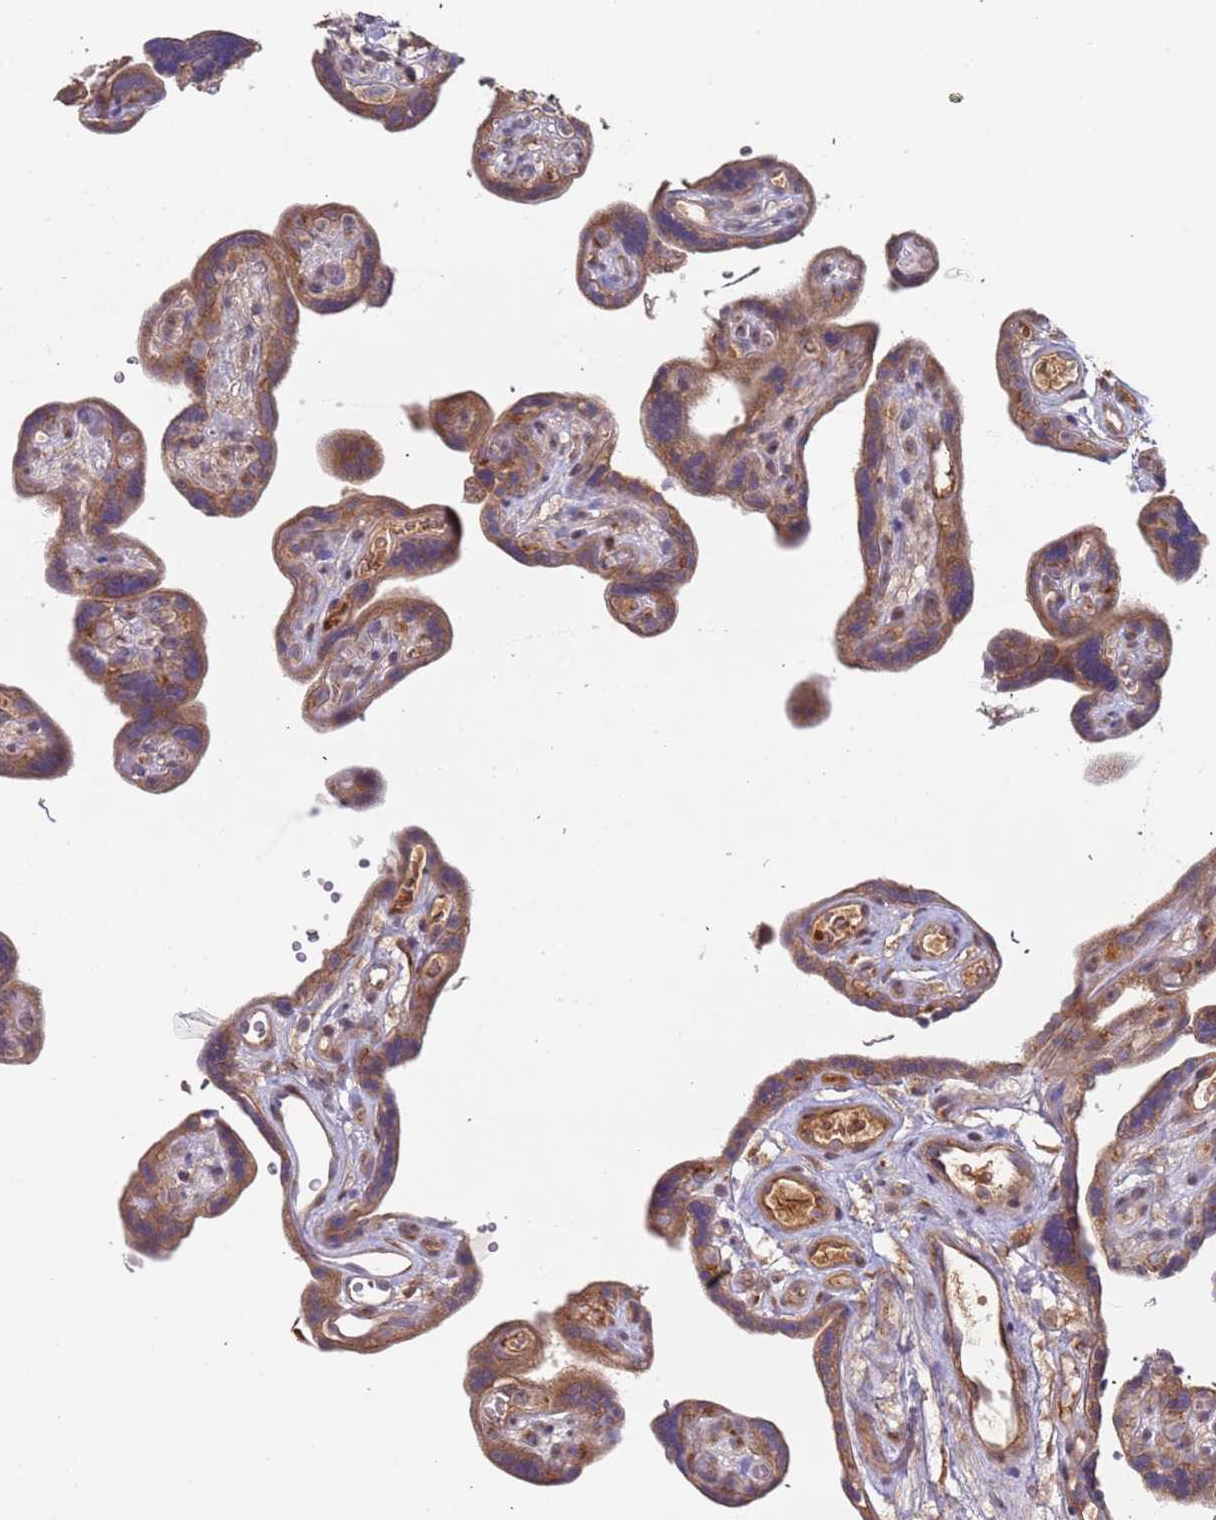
{"staining": {"intensity": "moderate", "quantity": ">75%", "location": "cytoplasmic/membranous"}, "tissue": "placenta", "cell_type": "Decidual cells", "image_type": "normal", "snomed": [{"axis": "morphology", "description": "Normal tissue, NOS"}, {"axis": "topography", "description": "Placenta"}], "caption": "High-power microscopy captured an immunohistochemistry micrograph of normal placenta, revealing moderate cytoplasmic/membranous staining in approximately >75% of decidual cells.", "gene": "OR5A2", "patient": {"sex": "female", "age": 30}}